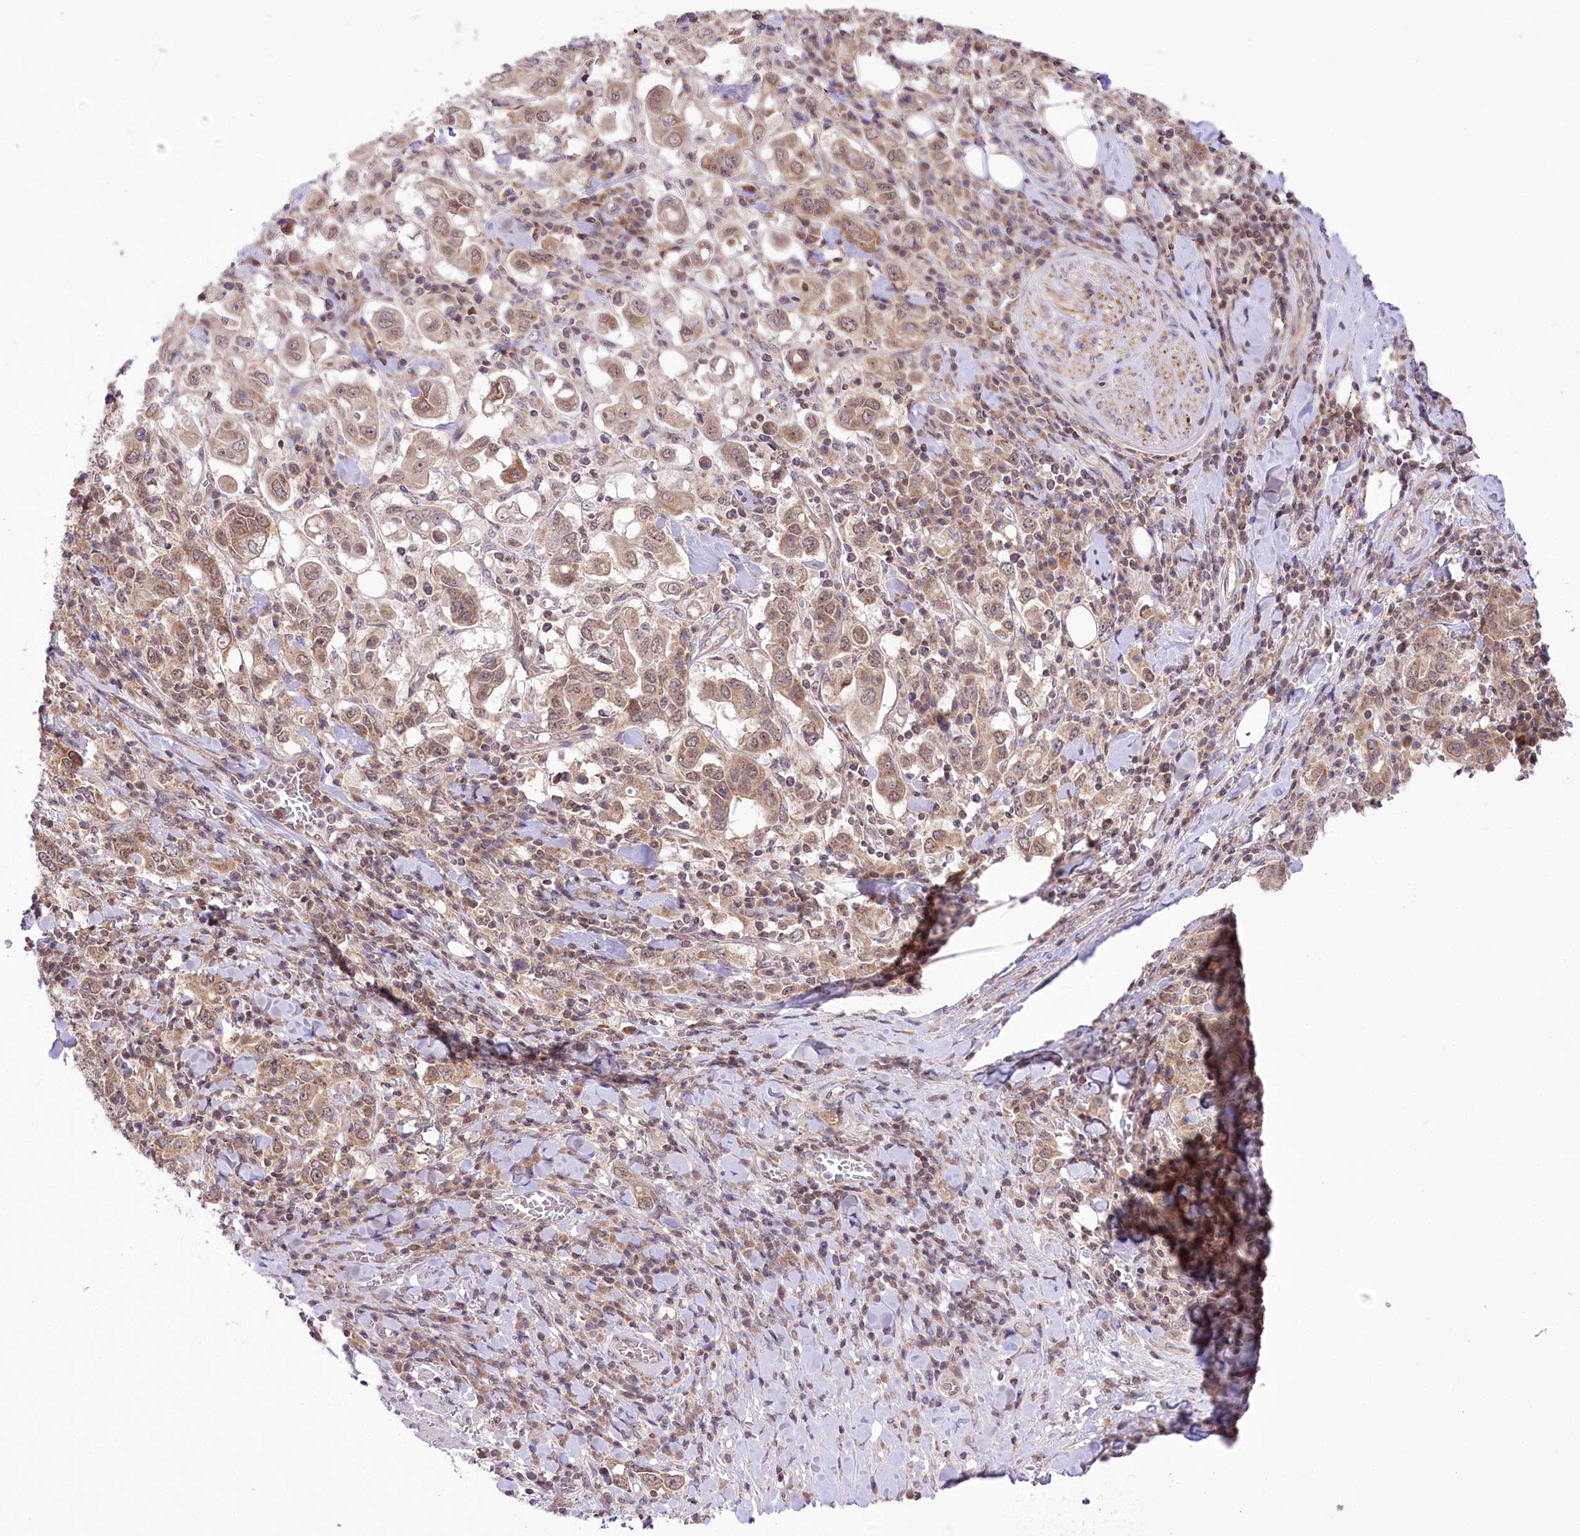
{"staining": {"intensity": "moderate", "quantity": ">75%", "location": "cytoplasmic/membranous"}, "tissue": "stomach cancer", "cell_type": "Tumor cells", "image_type": "cancer", "snomed": [{"axis": "morphology", "description": "Adenocarcinoma, NOS"}, {"axis": "topography", "description": "Stomach, upper"}], "caption": "A histopathology image of human stomach cancer stained for a protein demonstrates moderate cytoplasmic/membranous brown staining in tumor cells. (IHC, brightfield microscopy, high magnification).", "gene": "ZMAT2", "patient": {"sex": "male", "age": 62}}